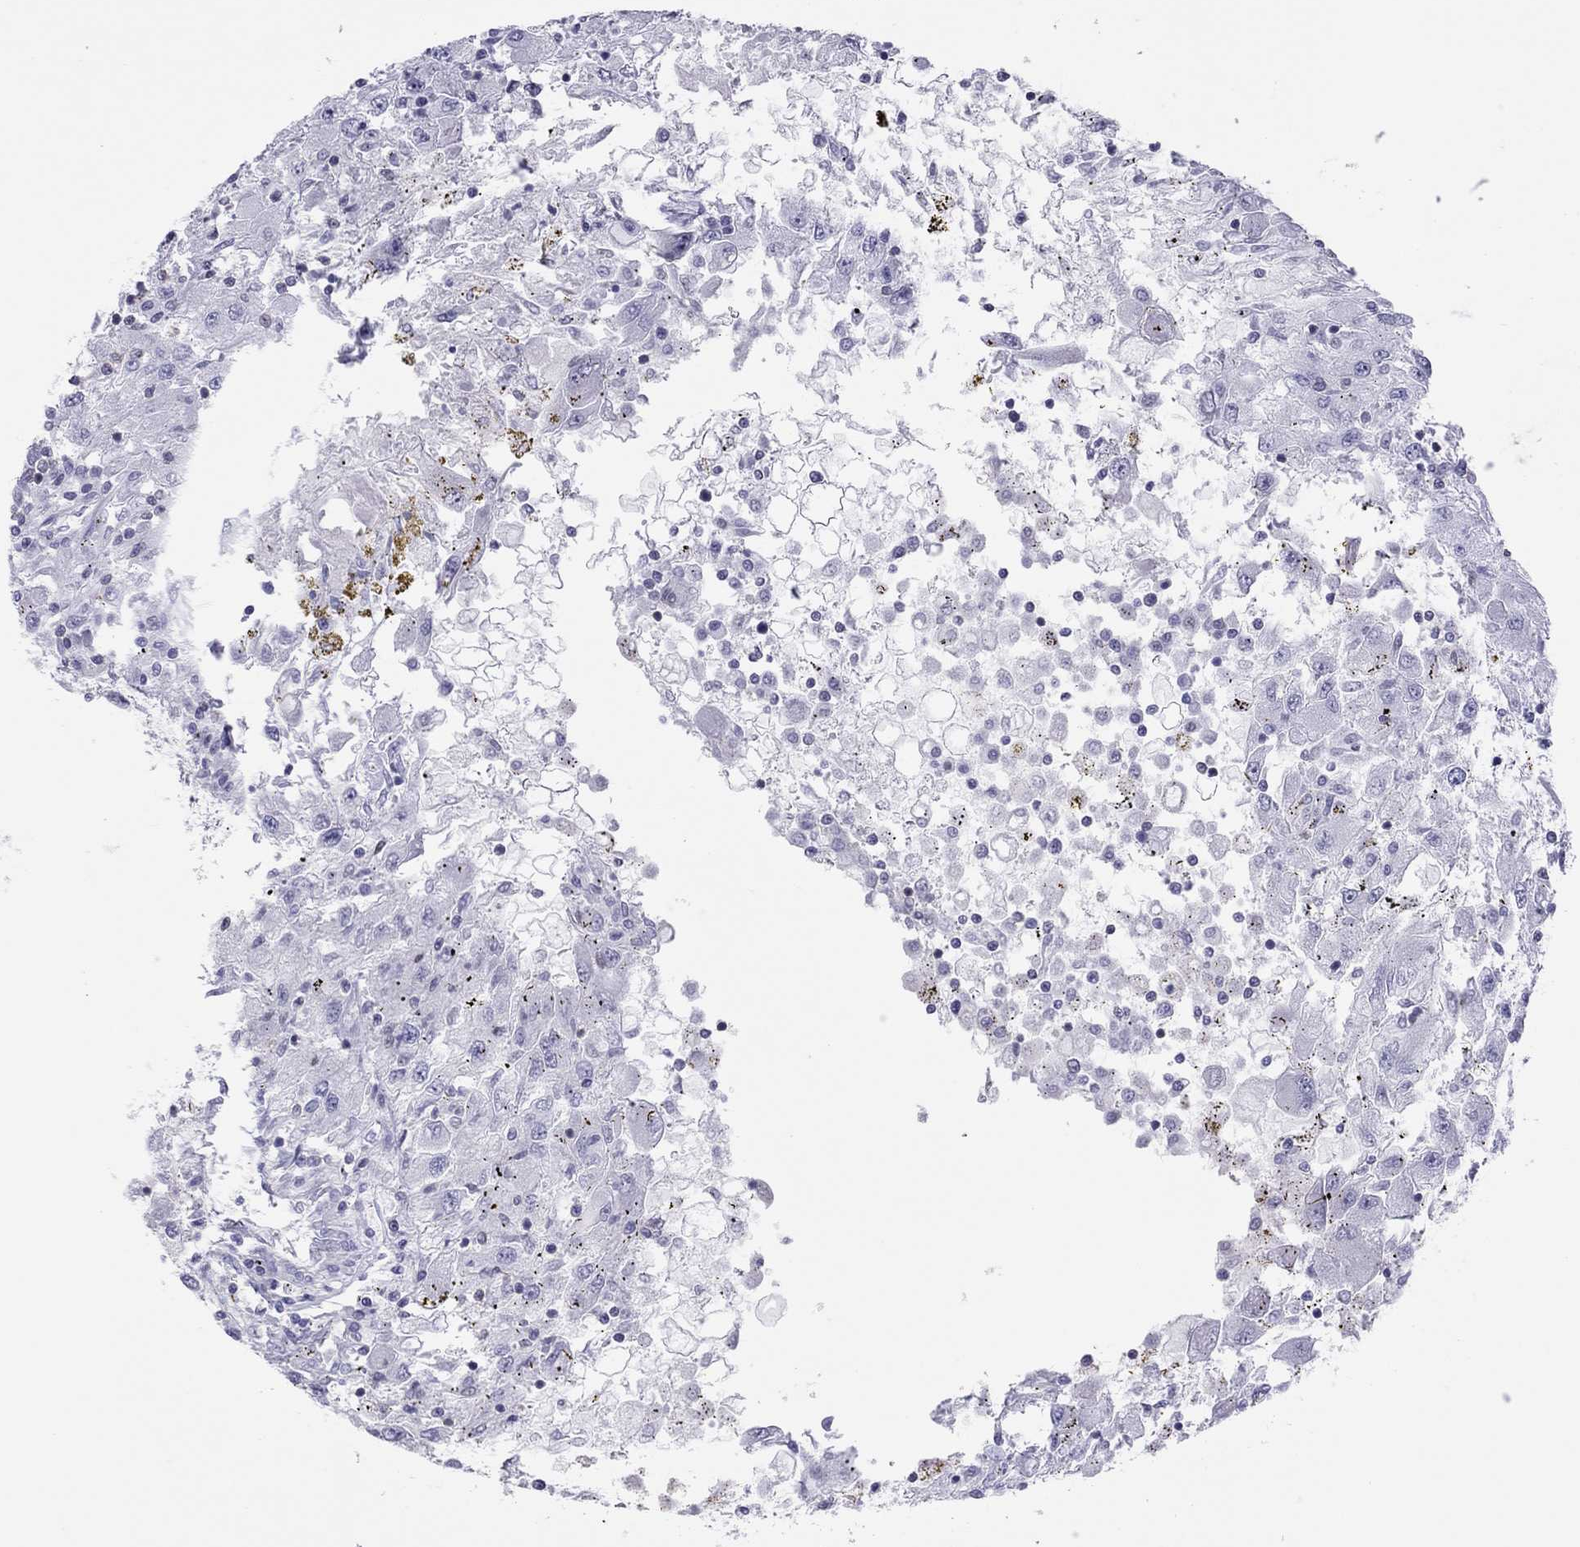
{"staining": {"intensity": "negative", "quantity": "none", "location": "none"}, "tissue": "renal cancer", "cell_type": "Tumor cells", "image_type": "cancer", "snomed": [{"axis": "morphology", "description": "Adenocarcinoma, NOS"}, {"axis": "topography", "description": "Kidney"}], "caption": "Human adenocarcinoma (renal) stained for a protein using immunohistochemistry (IHC) exhibits no staining in tumor cells.", "gene": "STAG3", "patient": {"sex": "female", "age": 67}}